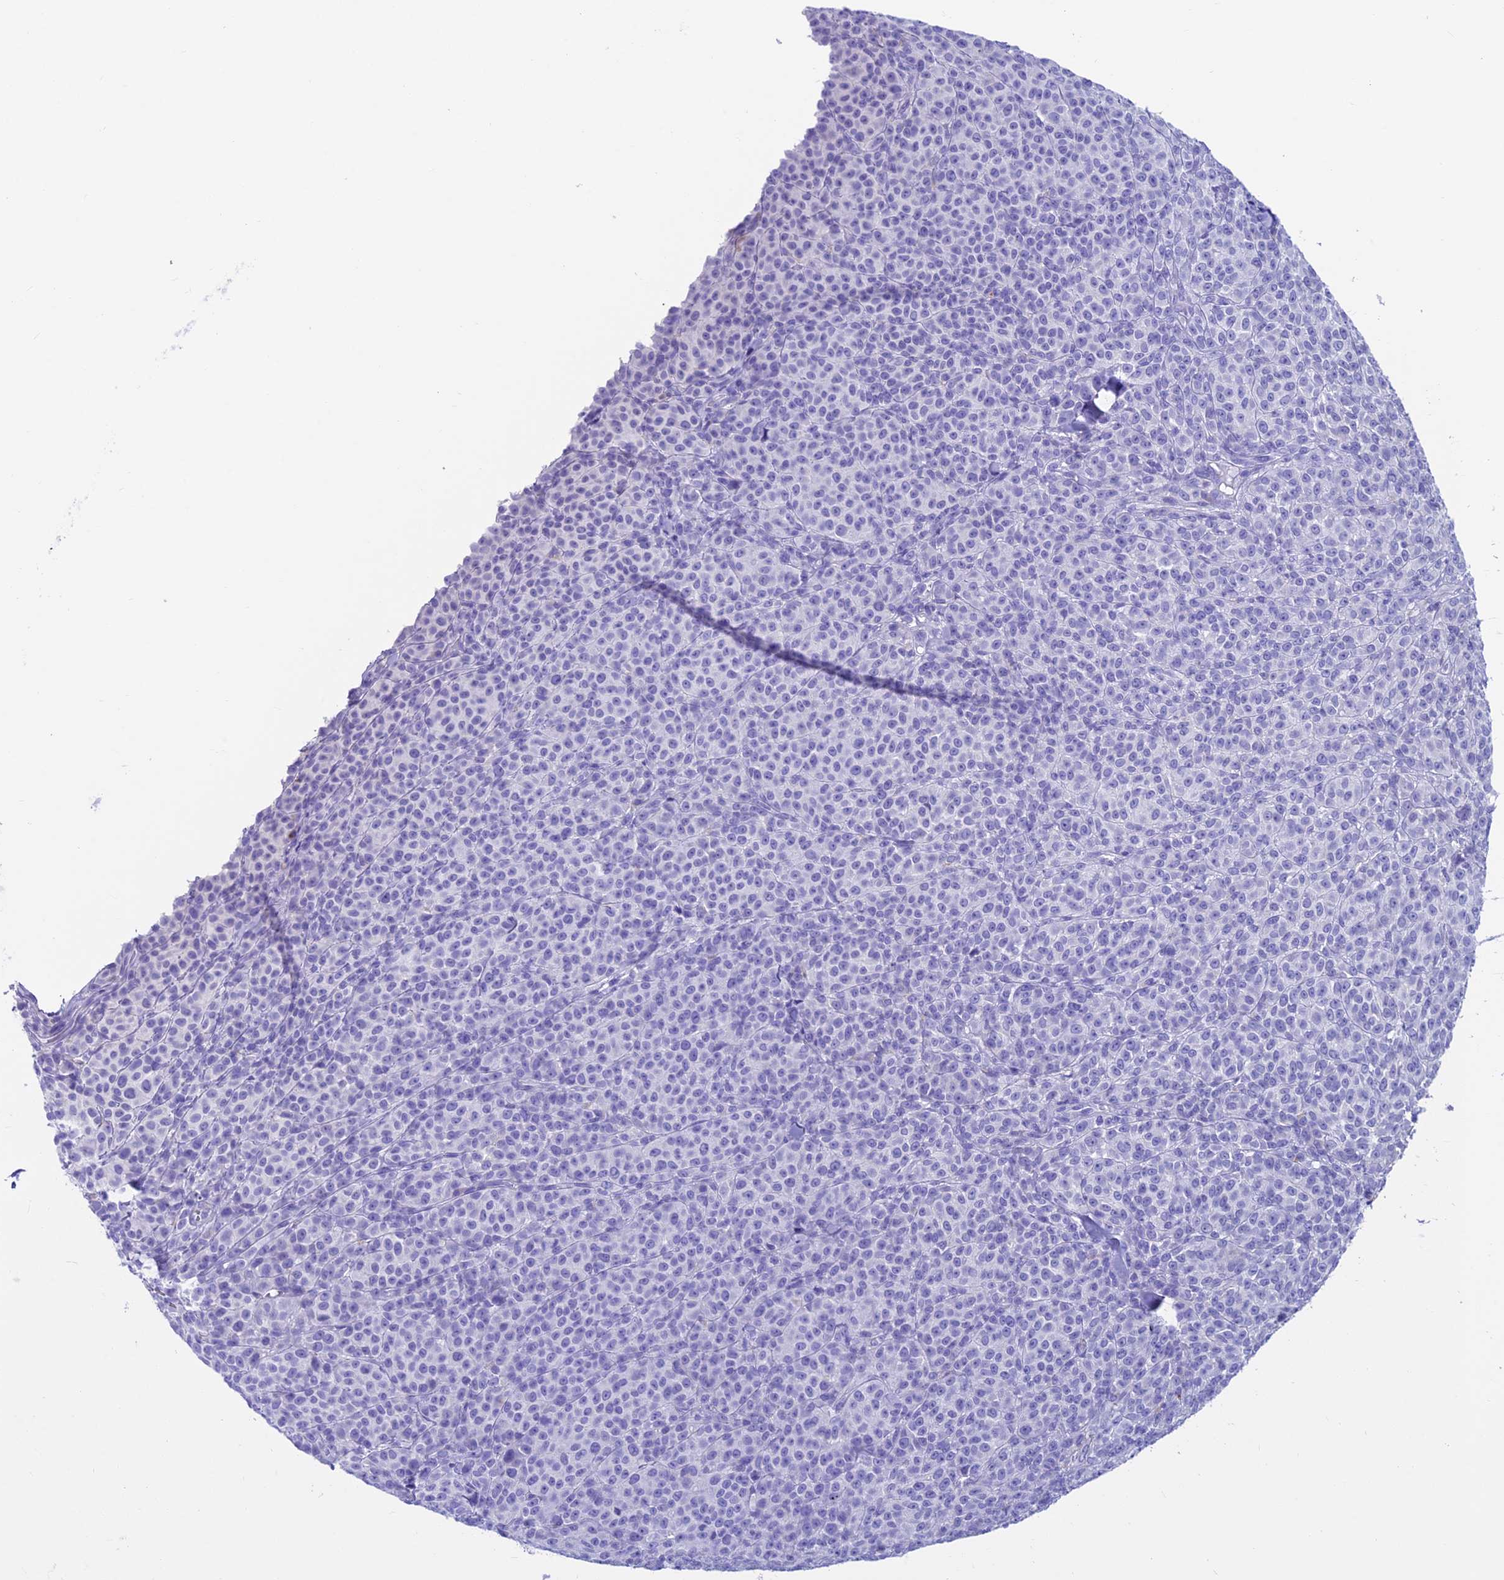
{"staining": {"intensity": "negative", "quantity": "none", "location": "none"}, "tissue": "melanoma", "cell_type": "Tumor cells", "image_type": "cancer", "snomed": [{"axis": "morphology", "description": "Normal tissue, NOS"}, {"axis": "morphology", "description": "Malignant melanoma, NOS"}, {"axis": "topography", "description": "Skin"}], "caption": "This image is of malignant melanoma stained with IHC to label a protein in brown with the nuclei are counter-stained blue. There is no positivity in tumor cells. (DAB (3,3'-diaminobenzidine) immunohistochemistry visualized using brightfield microscopy, high magnification).", "gene": "GNG11", "patient": {"sex": "female", "age": 34}}